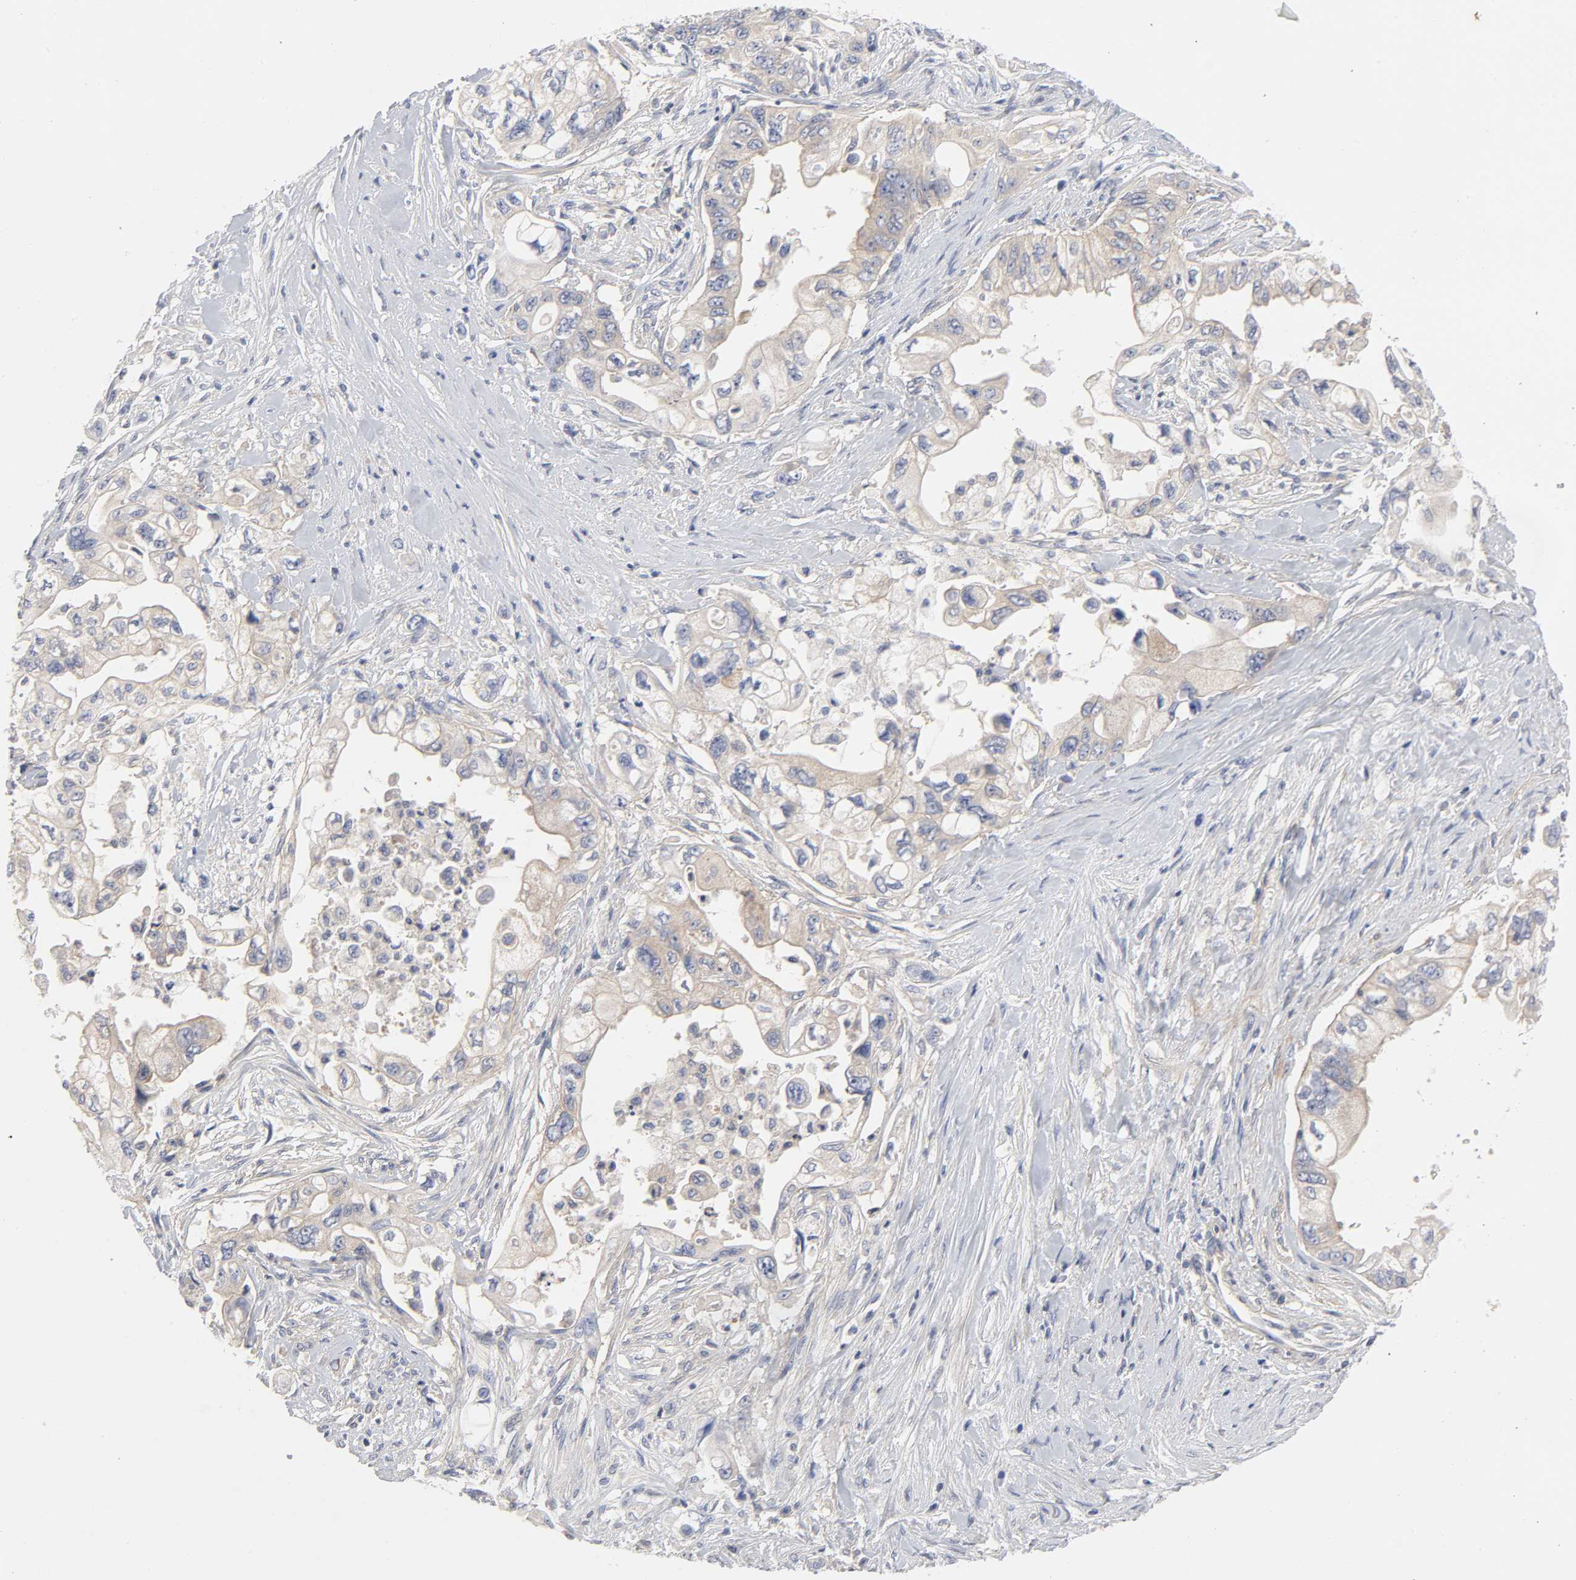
{"staining": {"intensity": "weak", "quantity": ">75%", "location": "cytoplasmic/membranous"}, "tissue": "pancreatic cancer", "cell_type": "Tumor cells", "image_type": "cancer", "snomed": [{"axis": "morphology", "description": "Normal tissue, NOS"}, {"axis": "topography", "description": "Pancreas"}], "caption": "Protein analysis of pancreatic cancer tissue displays weak cytoplasmic/membranous positivity in about >75% of tumor cells. (DAB (3,3'-diaminobenzidine) IHC, brown staining for protein, blue staining for nuclei).", "gene": "ROCK1", "patient": {"sex": "male", "age": 42}}